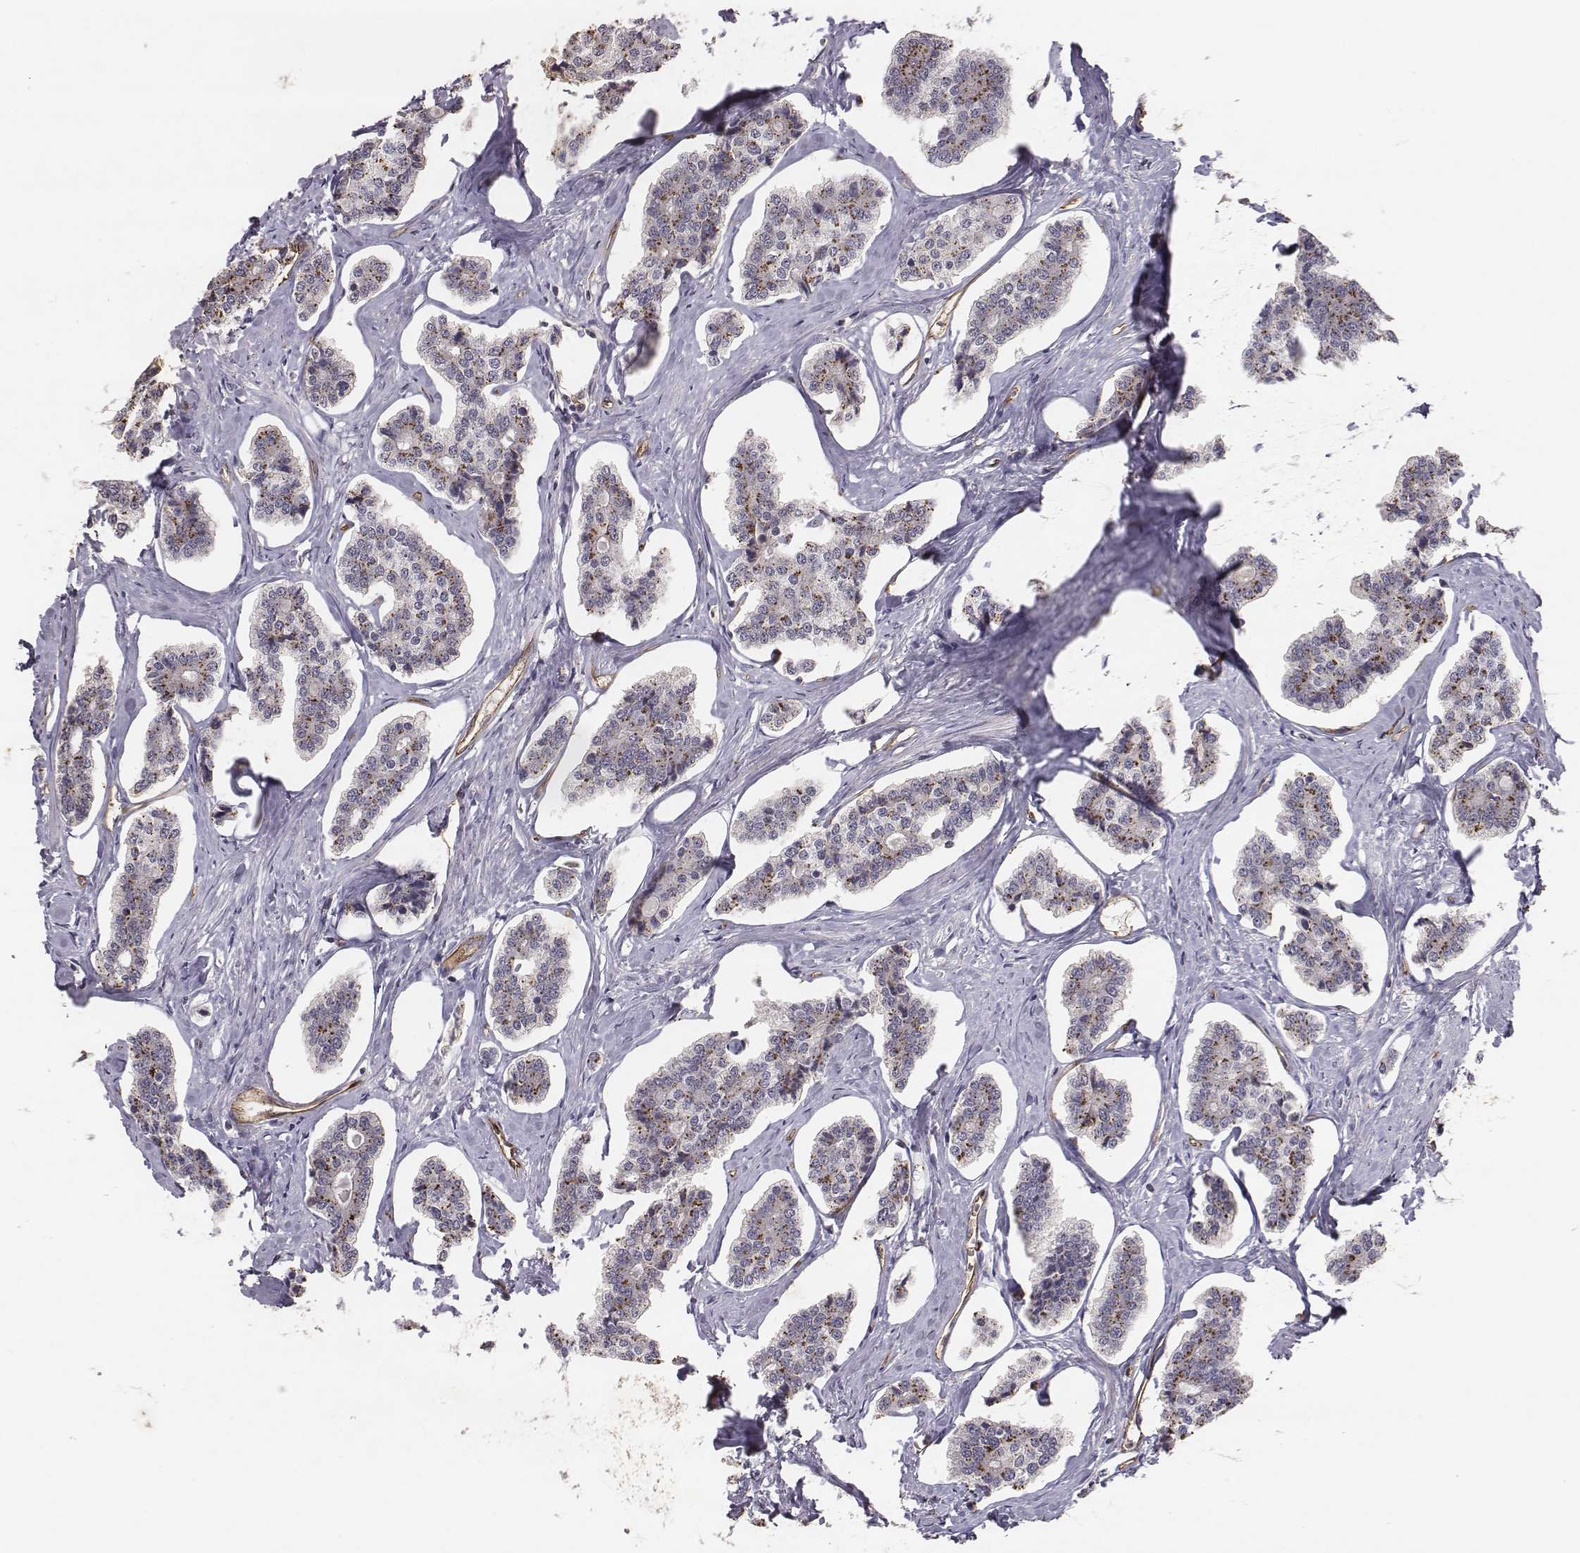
{"staining": {"intensity": "moderate", "quantity": "25%-75%", "location": "cytoplasmic/membranous"}, "tissue": "carcinoid", "cell_type": "Tumor cells", "image_type": "cancer", "snomed": [{"axis": "morphology", "description": "Carcinoid, malignant, NOS"}, {"axis": "topography", "description": "Small intestine"}], "caption": "Immunohistochemistry (IHC) (DAB) staining of carcinoid demonstrates moderate cytoplasmic/membranous protein positivity in about 25%-75% of tumor cells. (IHC, brightfield microscopy, high magnification).", "gene": "PTPRG", "patient": {"sex": "female", "age": 65}}